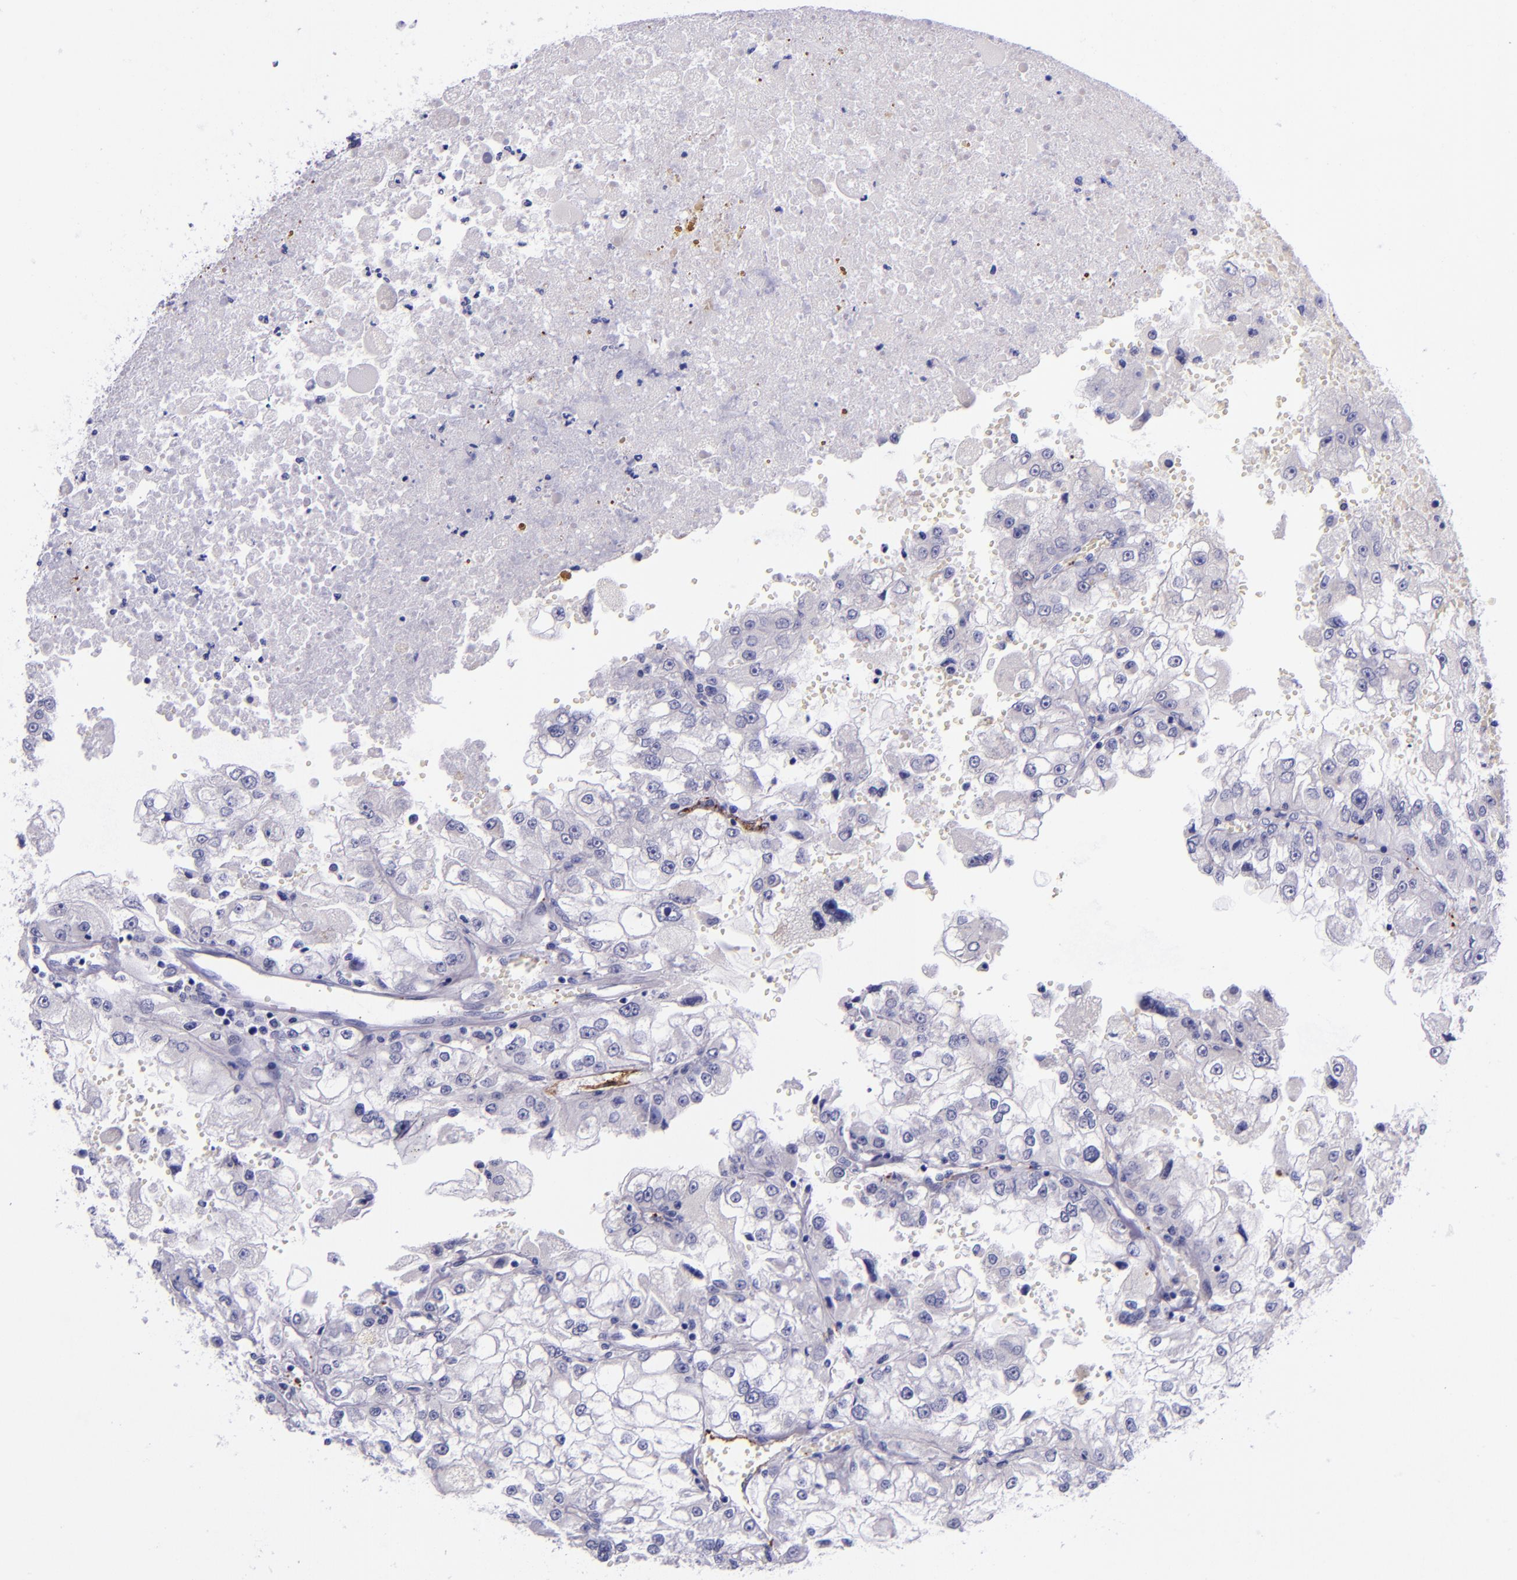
{"staining": {"intensity": "negative", "quantity": "none", "location": "none"}, "tissue": "renal cancer", "cell_type": "Tumor cells", "image_type": "cancer", "snomed": [{"axis": "morphology", "description": "Adenocarcinoma, NOS"}, {"axis": "topography", "description": "Kidney"}], "caption": "Renal cancer was stained to show a protein in brown. There is no significant expression in tumor cells.", "gene": "SELE", "patient": {"sex": "female", "age": 83}}